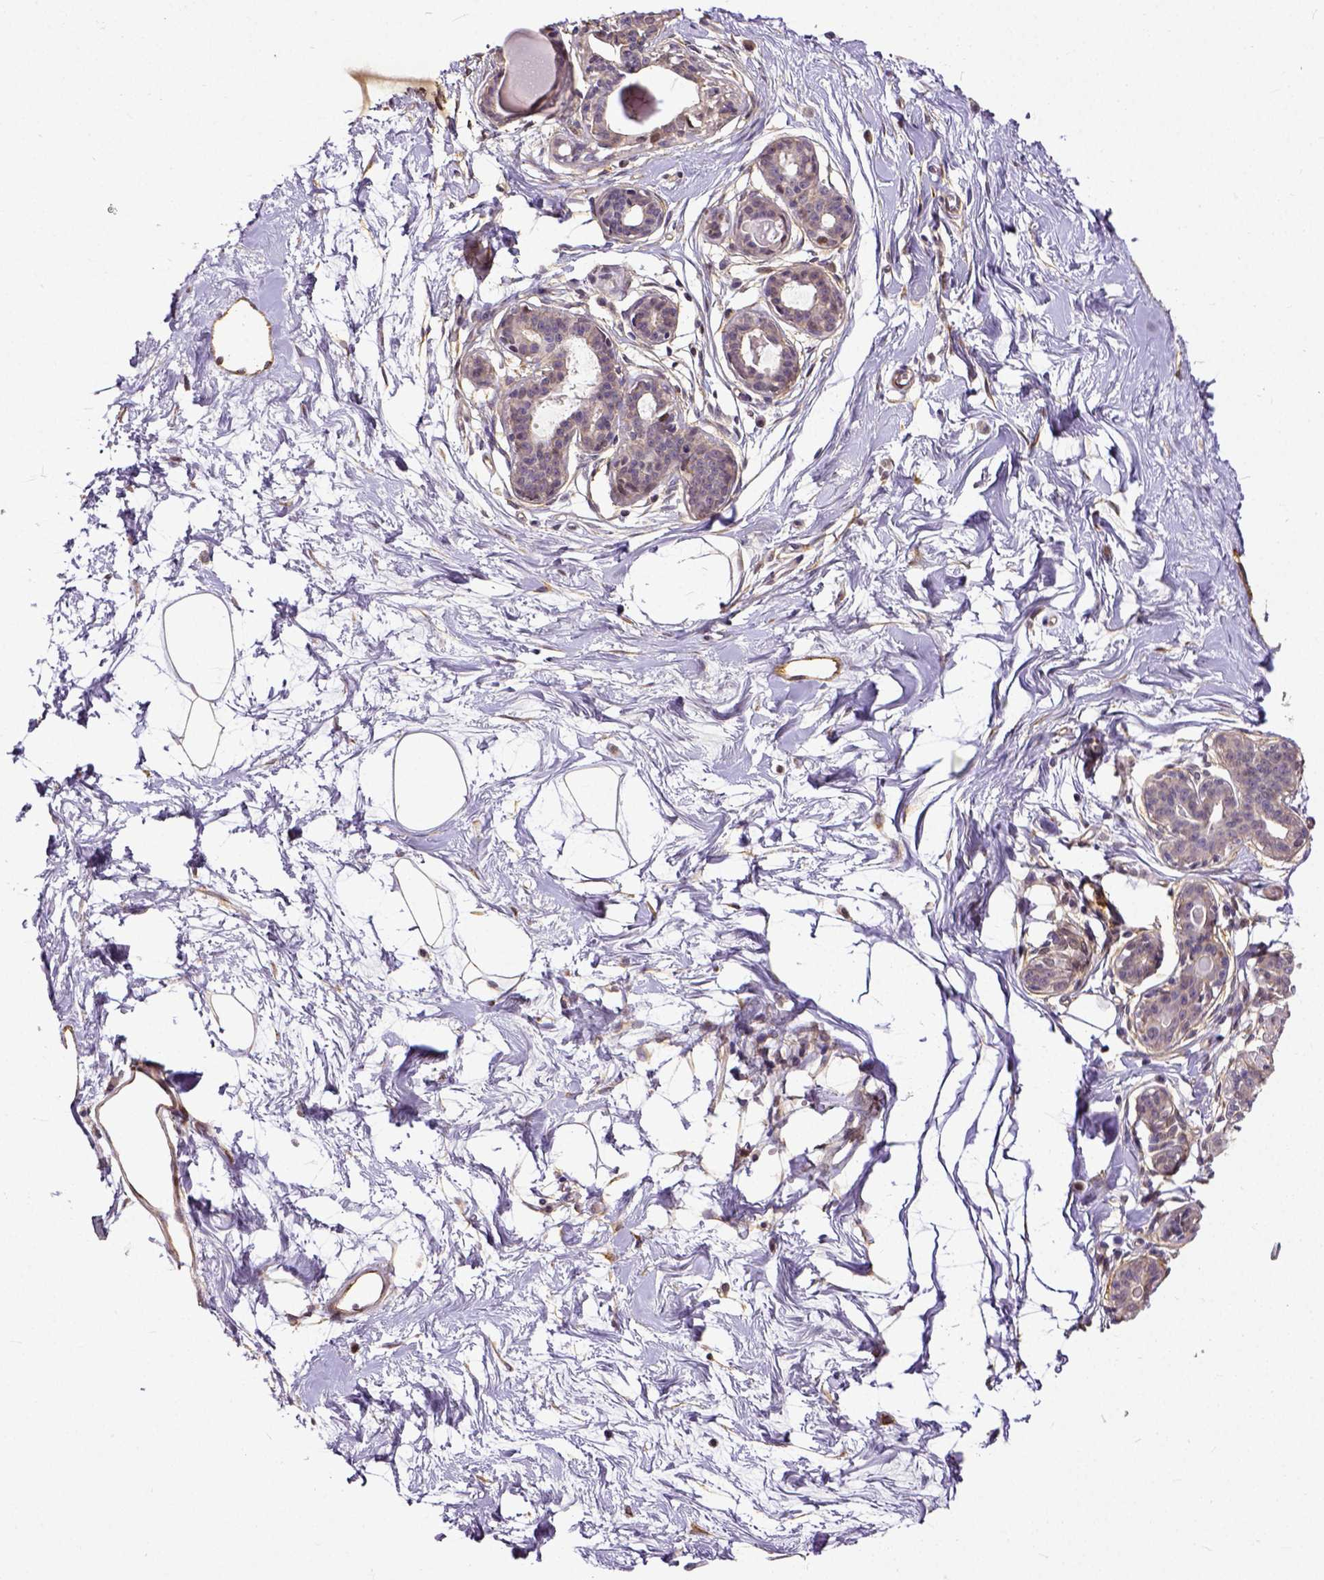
{"staining": {"intensity": "weak", "quantity": ">75%", "location": "cytoplasmic/membranous"}, "tissue": "breast", "cell_type": "Adipocytes", "image_type": "normal", "snomed": [{"axis": "morphology", "description": "Normal tissue, NOS"}, {"axis": "topography", "description": "Breast"}], "caption": "Immunohistochemical staining of normal human breast shows low levels of weak cytoplasmic/membranous staining in about >75% of adipocytes. The staining was performed using DAB, with brown indicating positive protein expression. Nuclei are stained blue with hematoxylin.", "gene": "DICER1", "patient": {"sex": "female", "age": 45}}